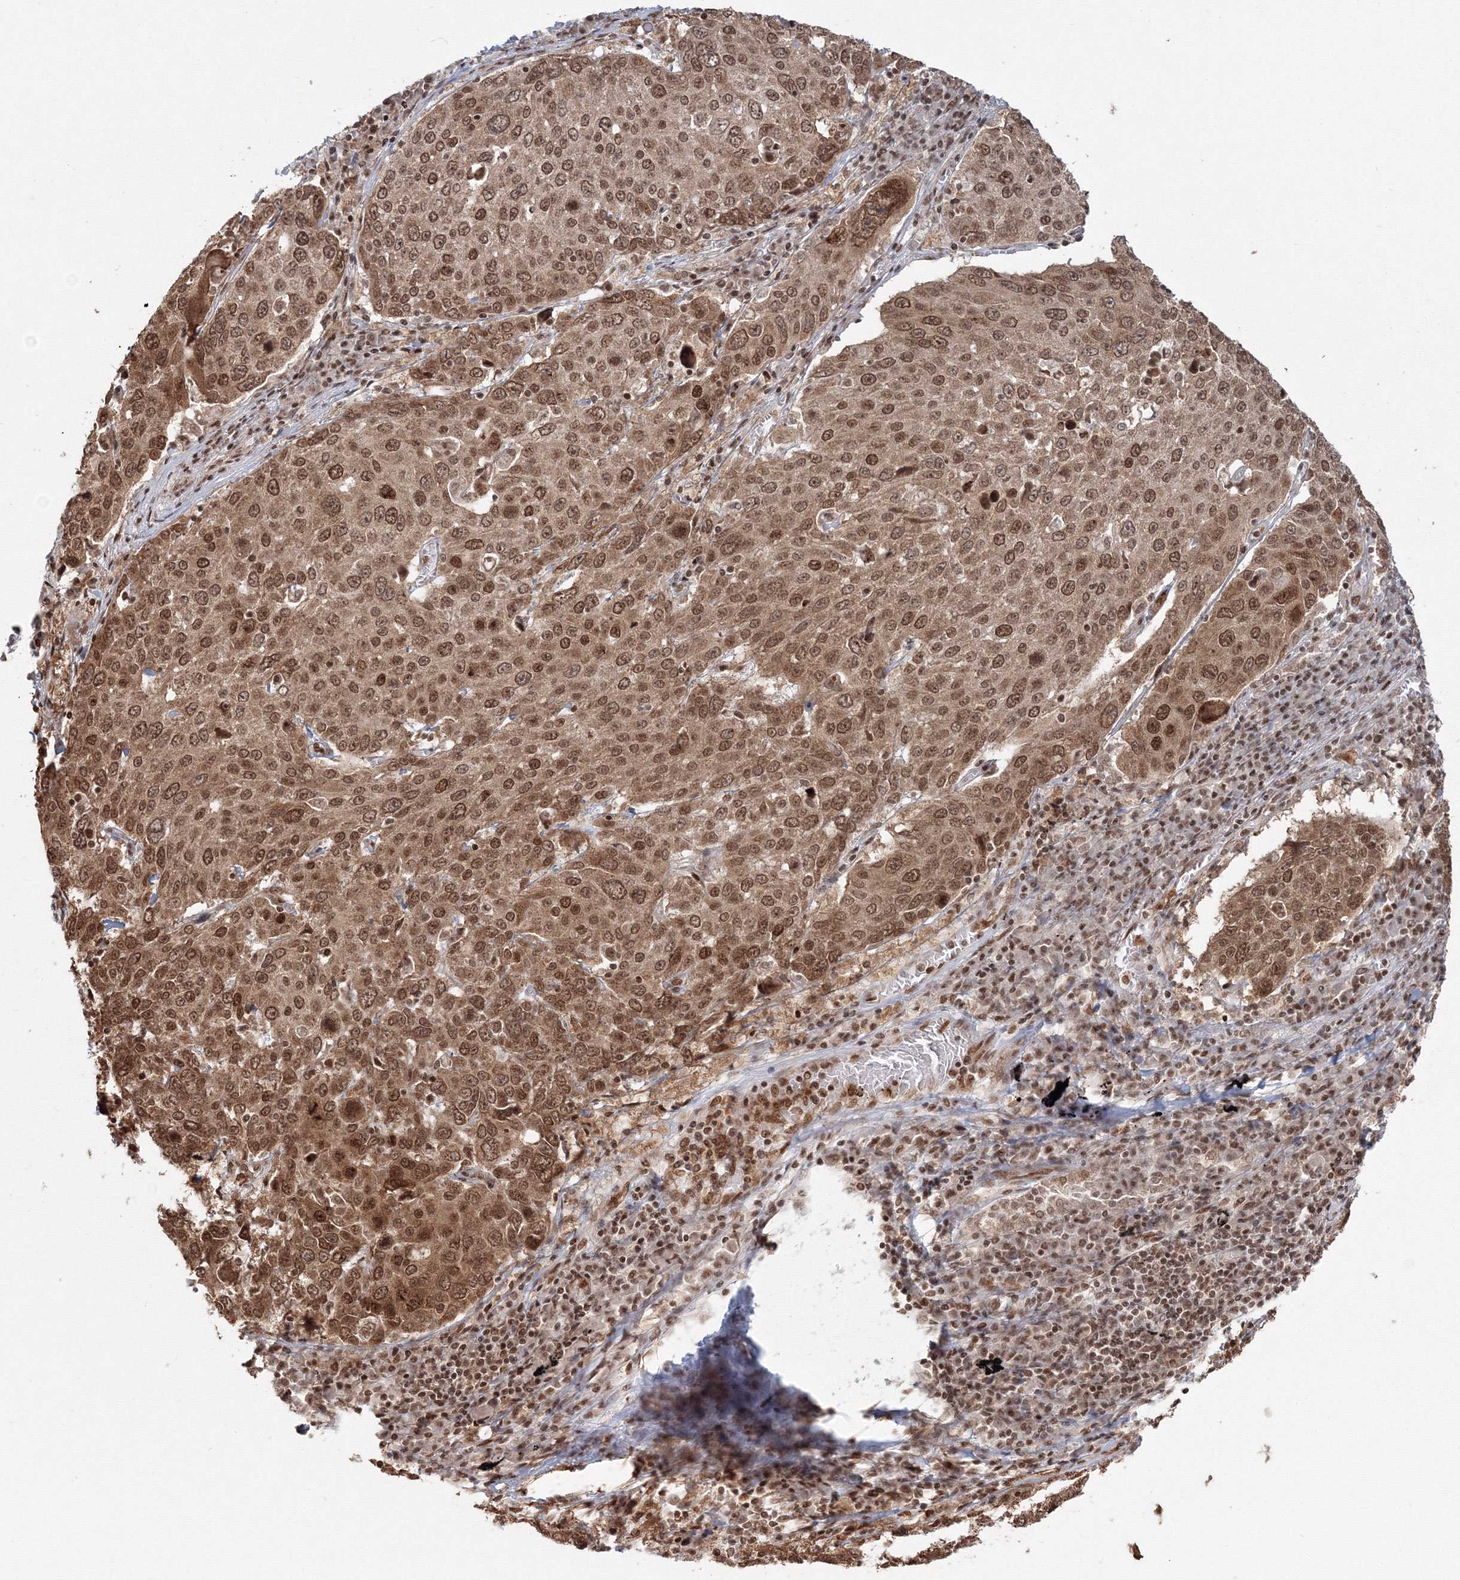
{"staining": {"intensity": "moderate", "quantity": ">75%", "location": "cytoplasmic/membranous,nuclear"}, "tissue": "lung cancer", "cell_type": "Tumor cells", "image_type": "cancer", "snomed": [{"axis": "morphology", "description": "Squamous cell carcinoma, NOS"}, {"axis": "topography", "description": "Lung"}], "caption": "Tumor cells demonstrate medium levels of moderate cytoplasmic/membranous and nuclear staining in approximately >75% of cells in human squamous cell carcinoma (lung). Nuclei are stained in blue.", "gene": "KIF20A", "patient": {"sex": "male", "age": 65}}